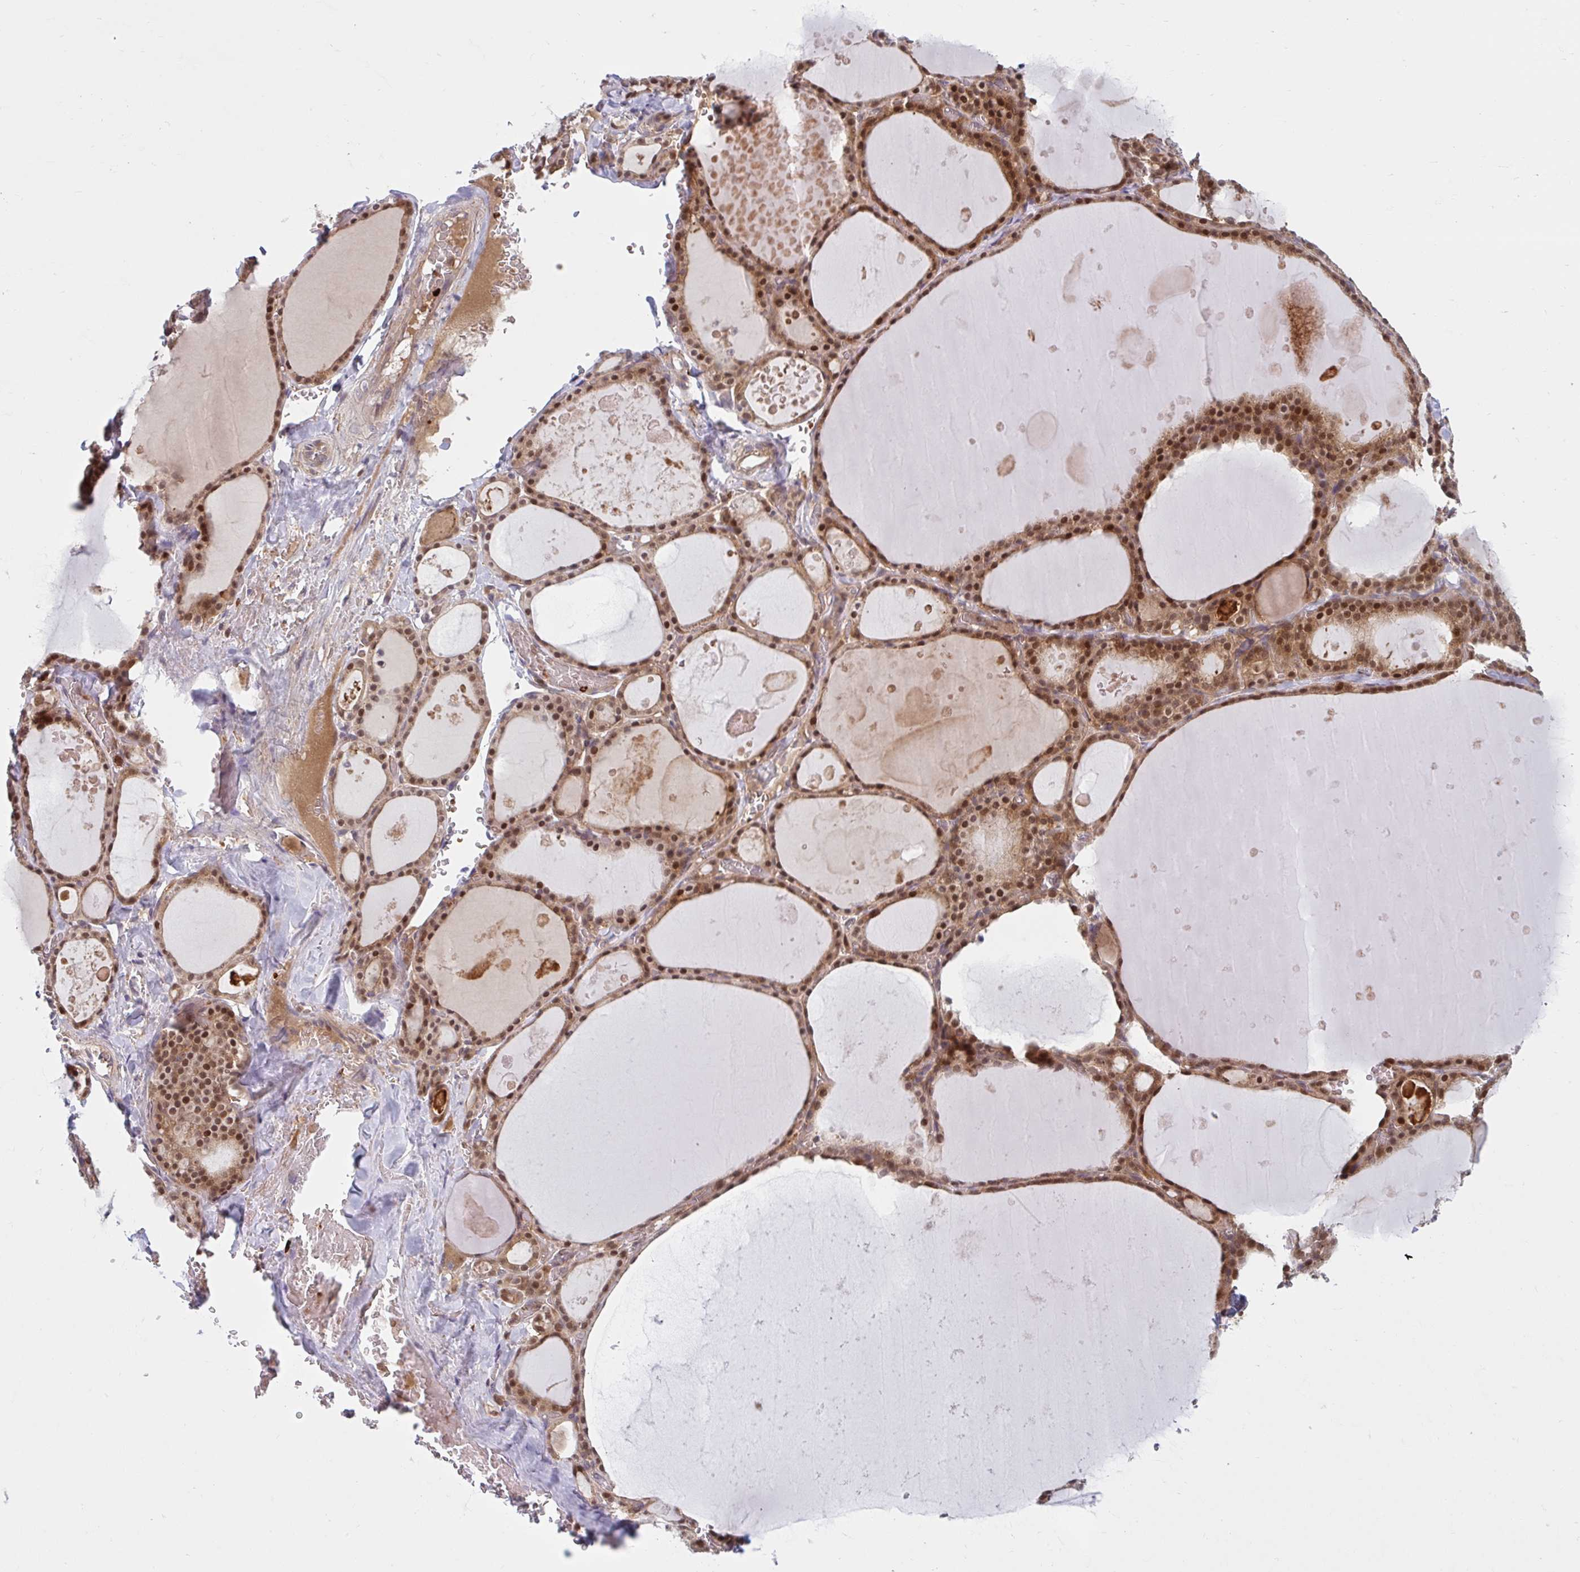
{"staining": {"intensity": "strong", "quantity": ">75%", "location": "cytoplasmic/membranous,nuclear"}, "tissue": "thyroid gland", "cell_type": "Glandular cells", "image_type": "normal", "snomed": [{"axis": "morphology", "description": "Normal tissue, NOS"}, {"axis": "topography", "description": "Thyroid gland"}], "caption": "Thyroid gland stained with a brown dye displays strong cytoplasmic/membranous,nuclear positive staining in about >75% of glandular cells.", "gene": "HMBS", "patient": {"sex": "male", "age": 56}}